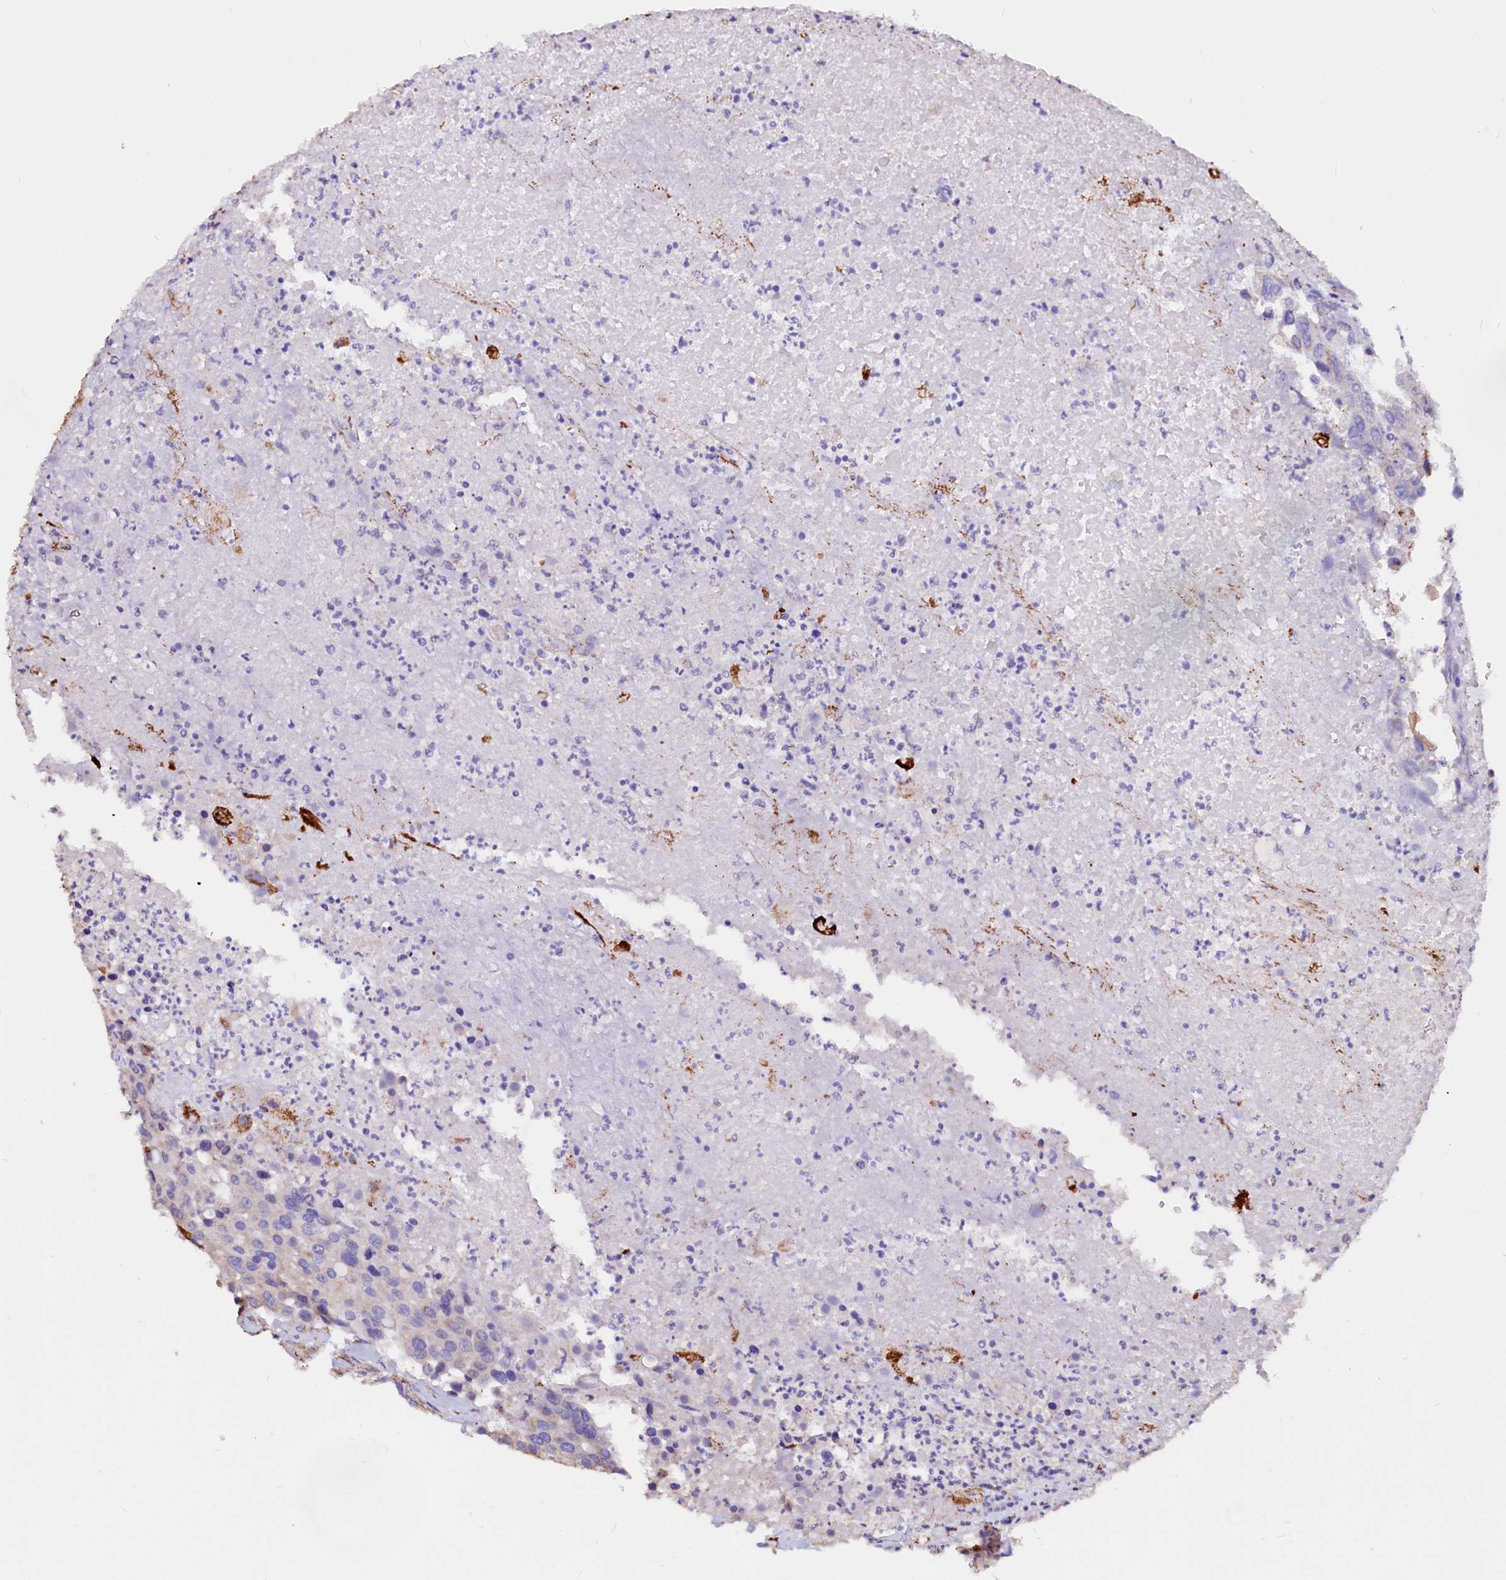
{"staining": {"intensity": "negative", "quantity": "none", "location": "none"}, "tissue": "colorectal cancer", "cell_type": "Tumor cells", "image_type": "cancer", "snomed": [{"axis": "morphology", "description": "Adenocarcinoma, NOS"}, {"axis": "topography", "description": "Colon"}], "caption": "Tumor cells show no significant protein expression in adenocarcinoma (colorectal).", "gene": "MAOB", "patient": {"sex": "male", "age": 77}}